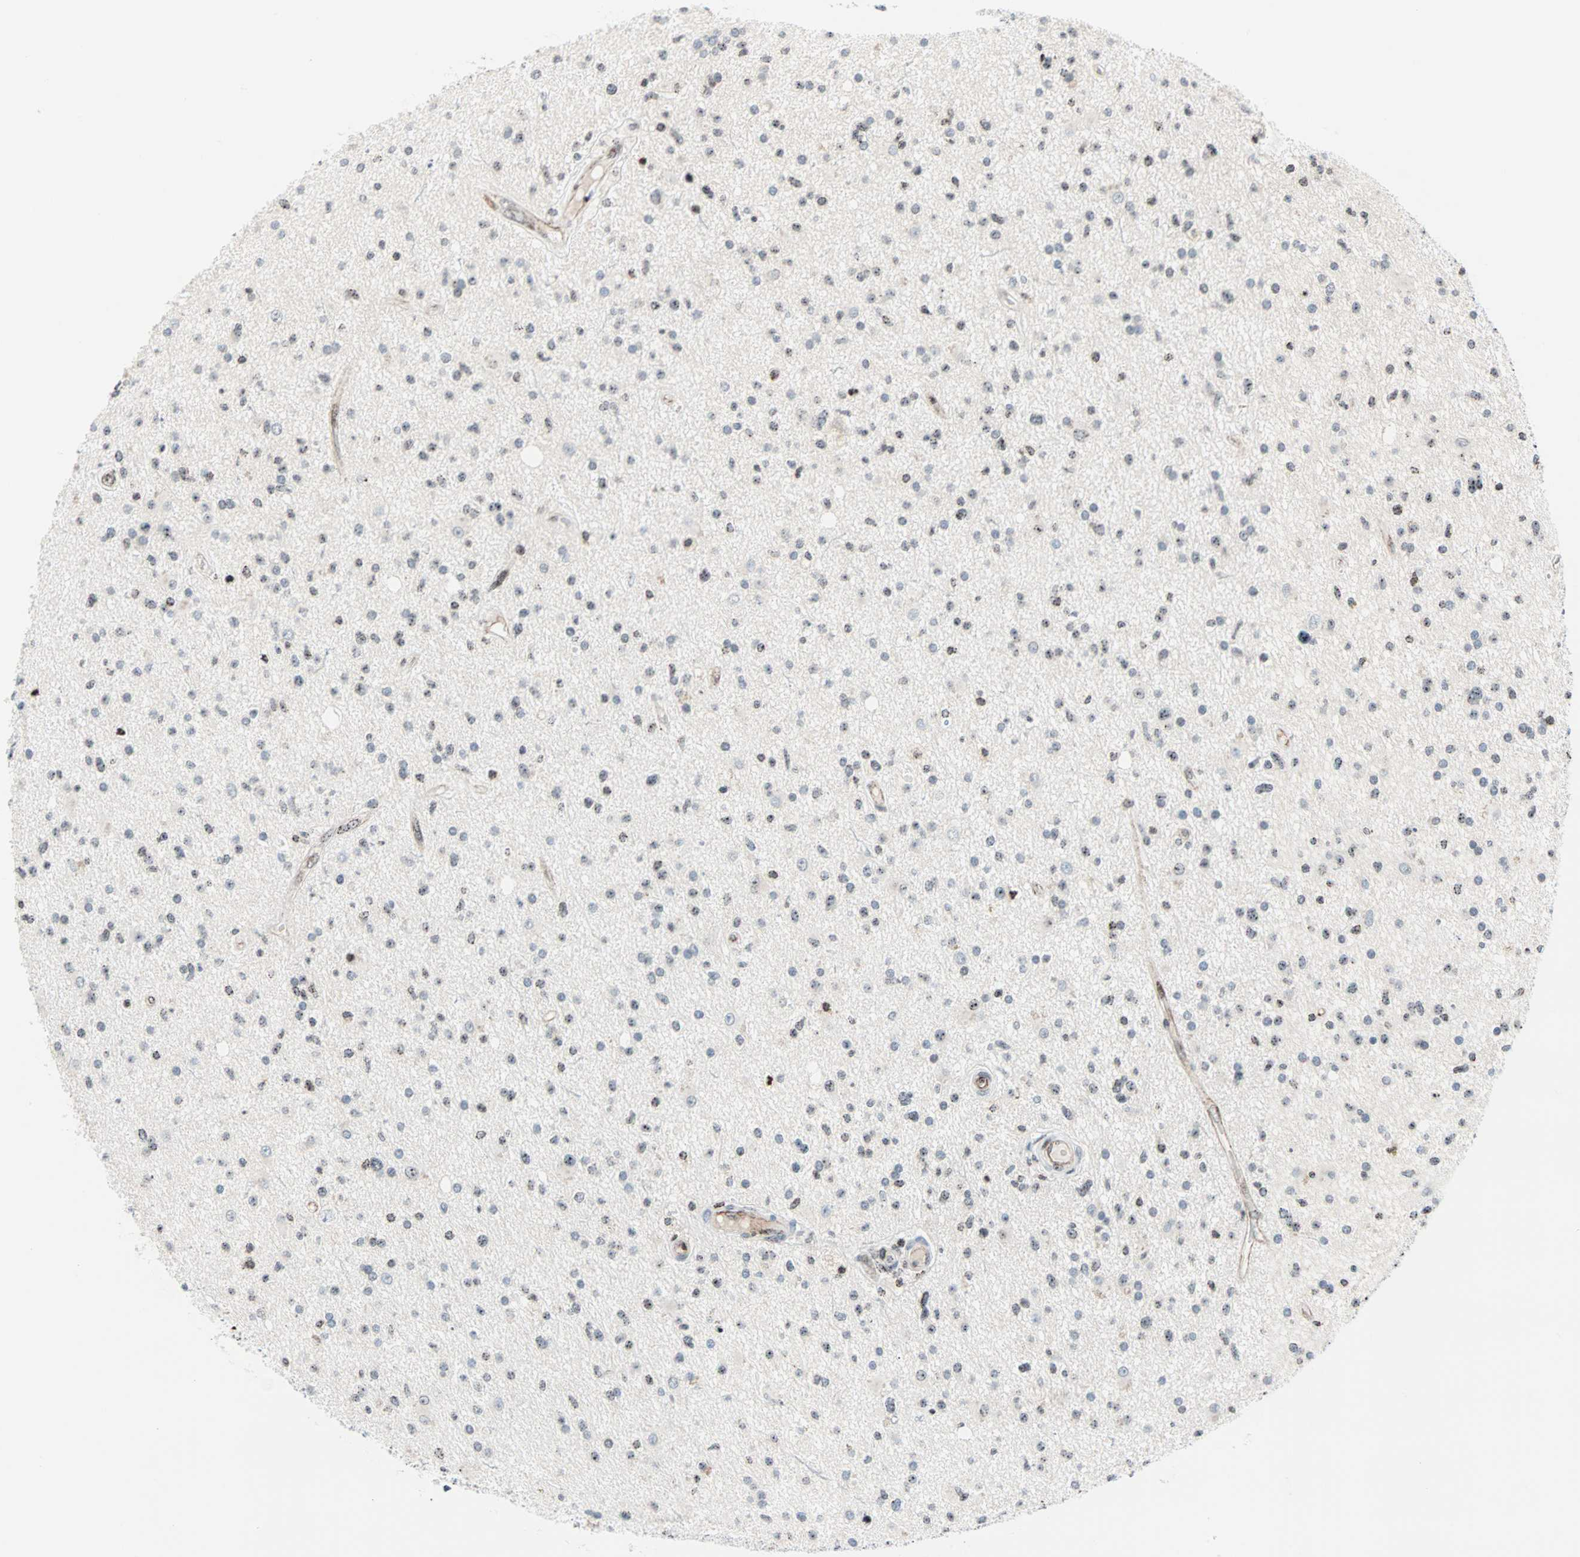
{"staining": {"intensity": "weak", "quantity": "<25%", "location": "nuclear"}, "tissue": "glioma", "cell_type": "Tumor cells", "image_type": "cancer", "snomed": [{"axis": "morphology", "description": "Glioma, malignant, High grade"}, {"axis": "topography", "description": "Brain"}], "caption": "There is no significant staining in tumor cells of high-grade glioma (malignant).", "gene": "CENPA", "patient": {"sex": "male", "age": 33}}